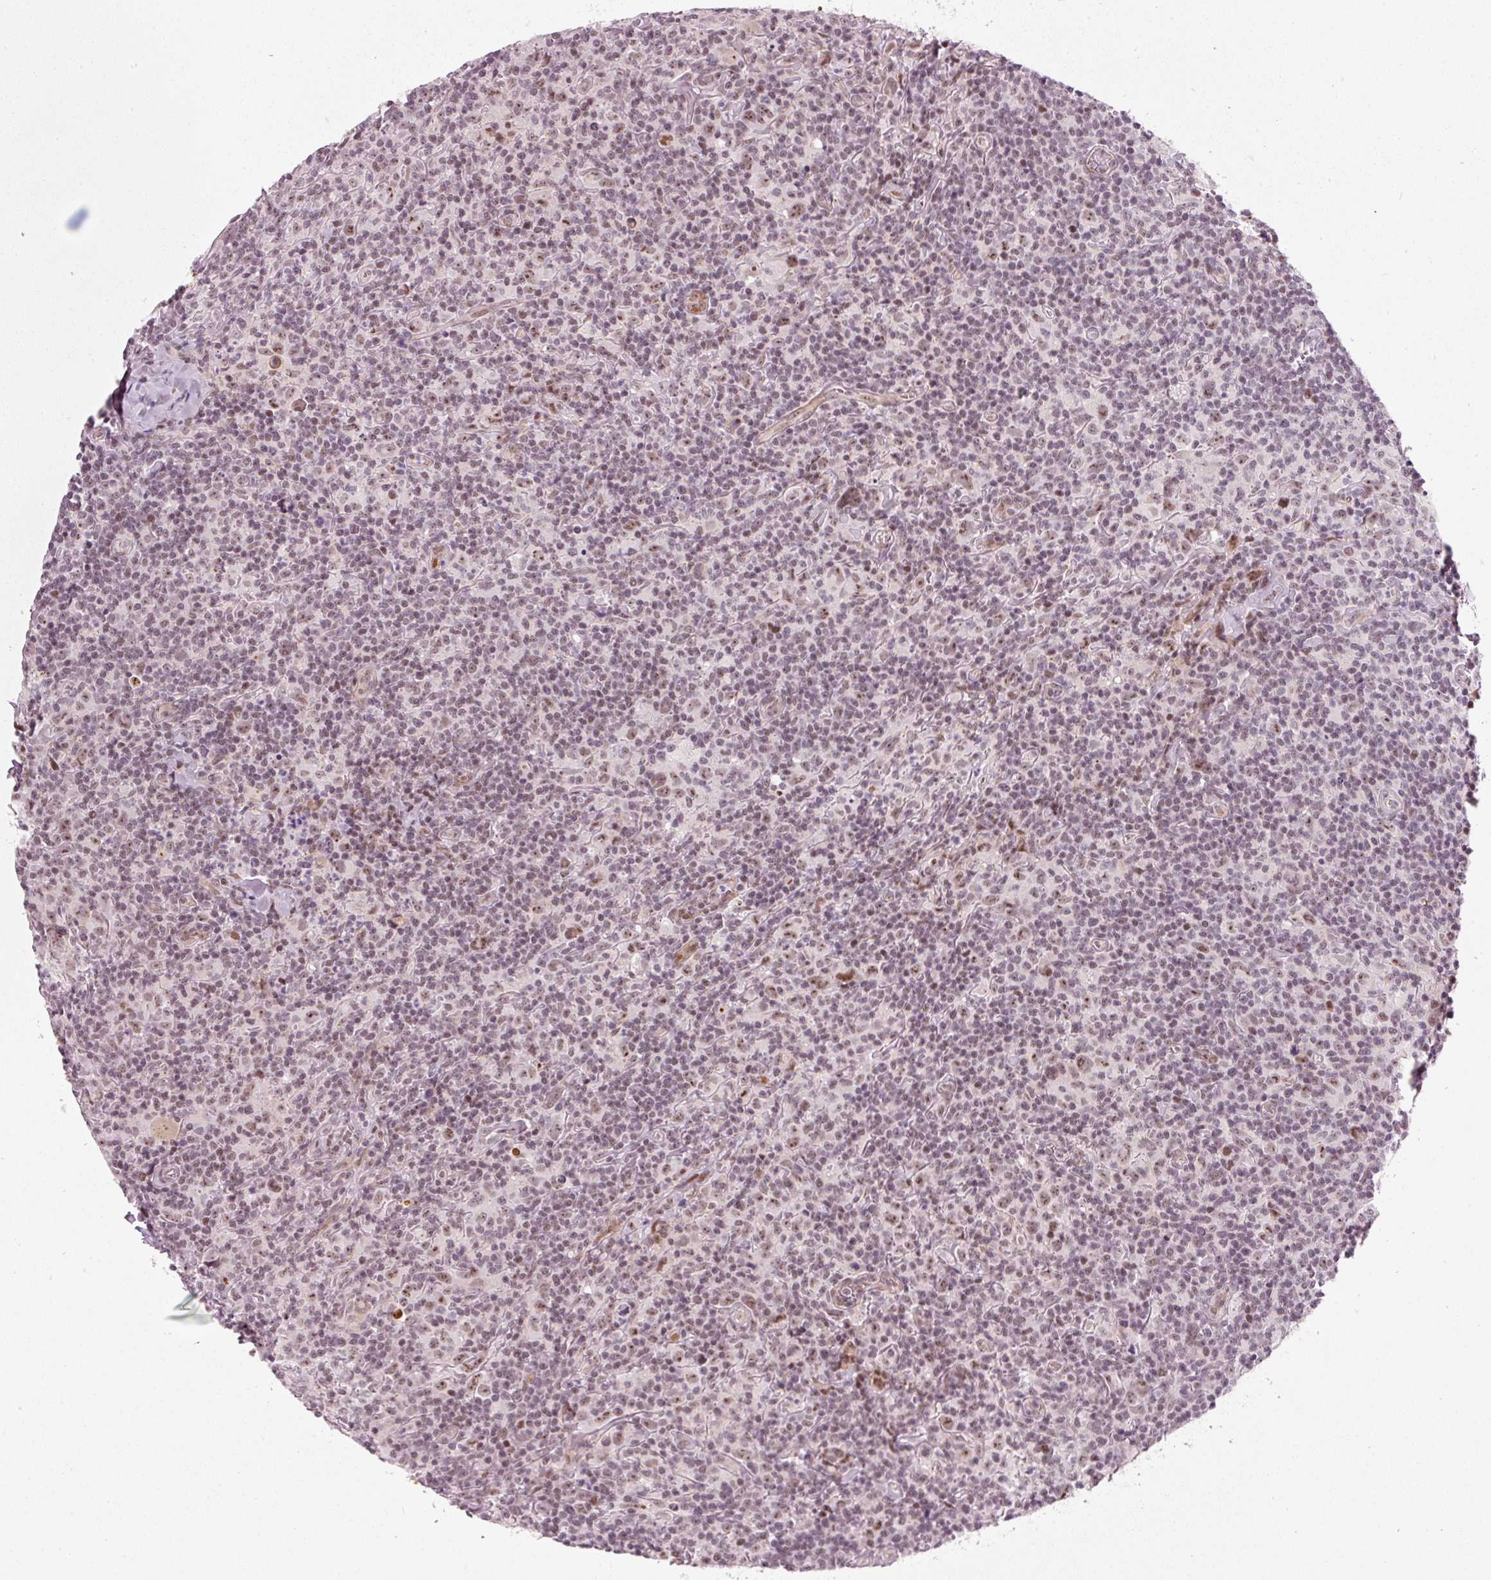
{"staining": {"intensity": "weak", "quantity": ">75%", "location": "nuclear"}, "tissue": "lymphoma", "cell_type": "Tumor cells", "image_type": "cancer", "snomed": [{"axis": "morphology", "description": "Hodgkin's disease, NOS"}, {"axis": "topography", "description": "Lymph node"}], "caption": "Lymphoma stained with a protein marker shows weak staining in tumor cells.", "gene": "MXRA8", "patient": {"sex": "female", "age": 18}}